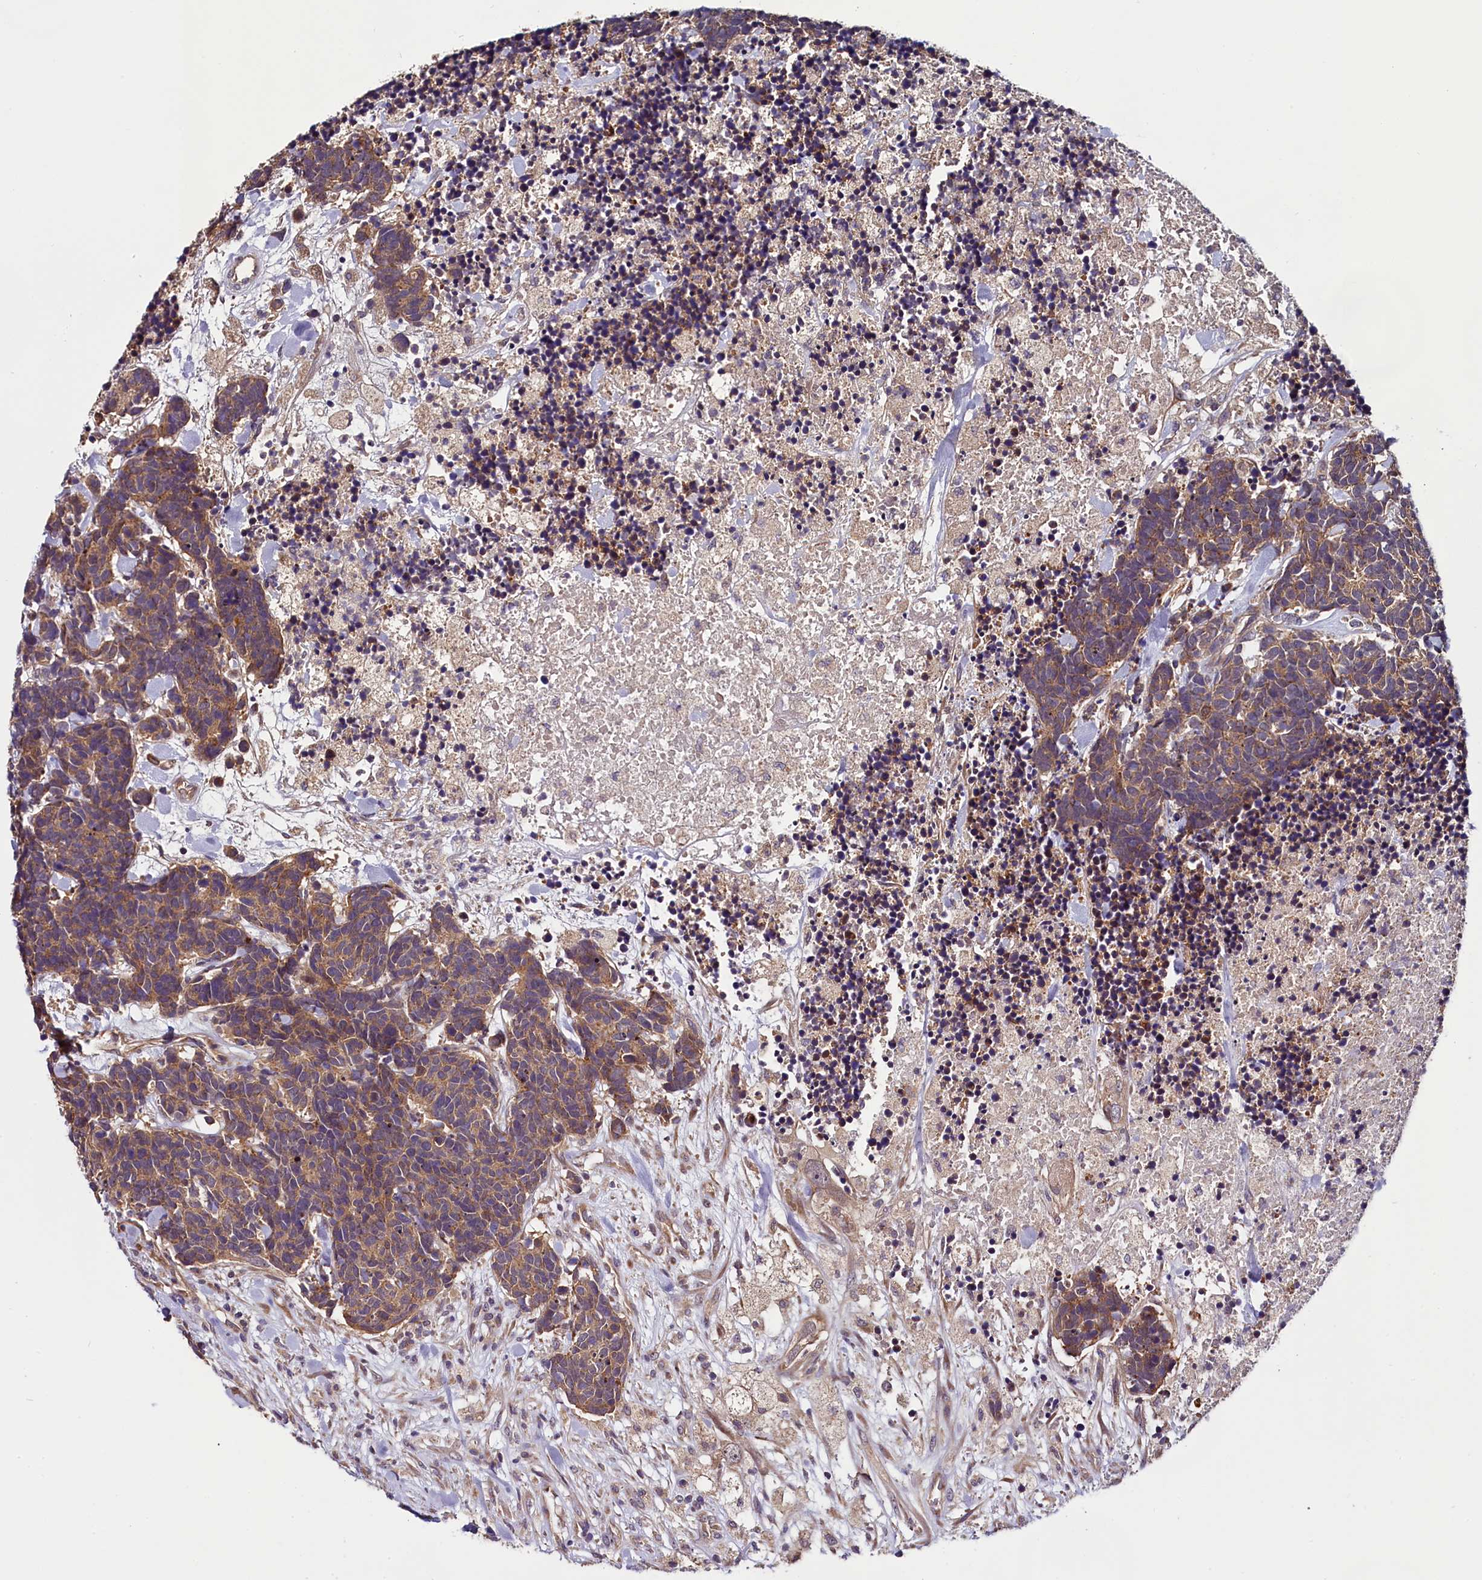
{"staining": {"intensity": "moderate", "quantity": ">75%", "location": "cytoplasmic/membranous"}, "tissue": "carcinoid", "cell_type": "Tumor cells", "image_type": "cancer", "snomed": [{"axis": "morphology", "description": "Carcinoma, NOS"}, {"axis": "morphology", "description": "Carcinoid, malignant, NOS"}, {"axis": "topography", "description": "Prostate"}], "caption": "Human carcinoid (malignant) stained with a brown dye shows moderate cytoplasmic/membranous positive staining in about >75% of tumor cells.", "gene": "RPUSD2", "patient": {"sex": "male", "age": 57}}